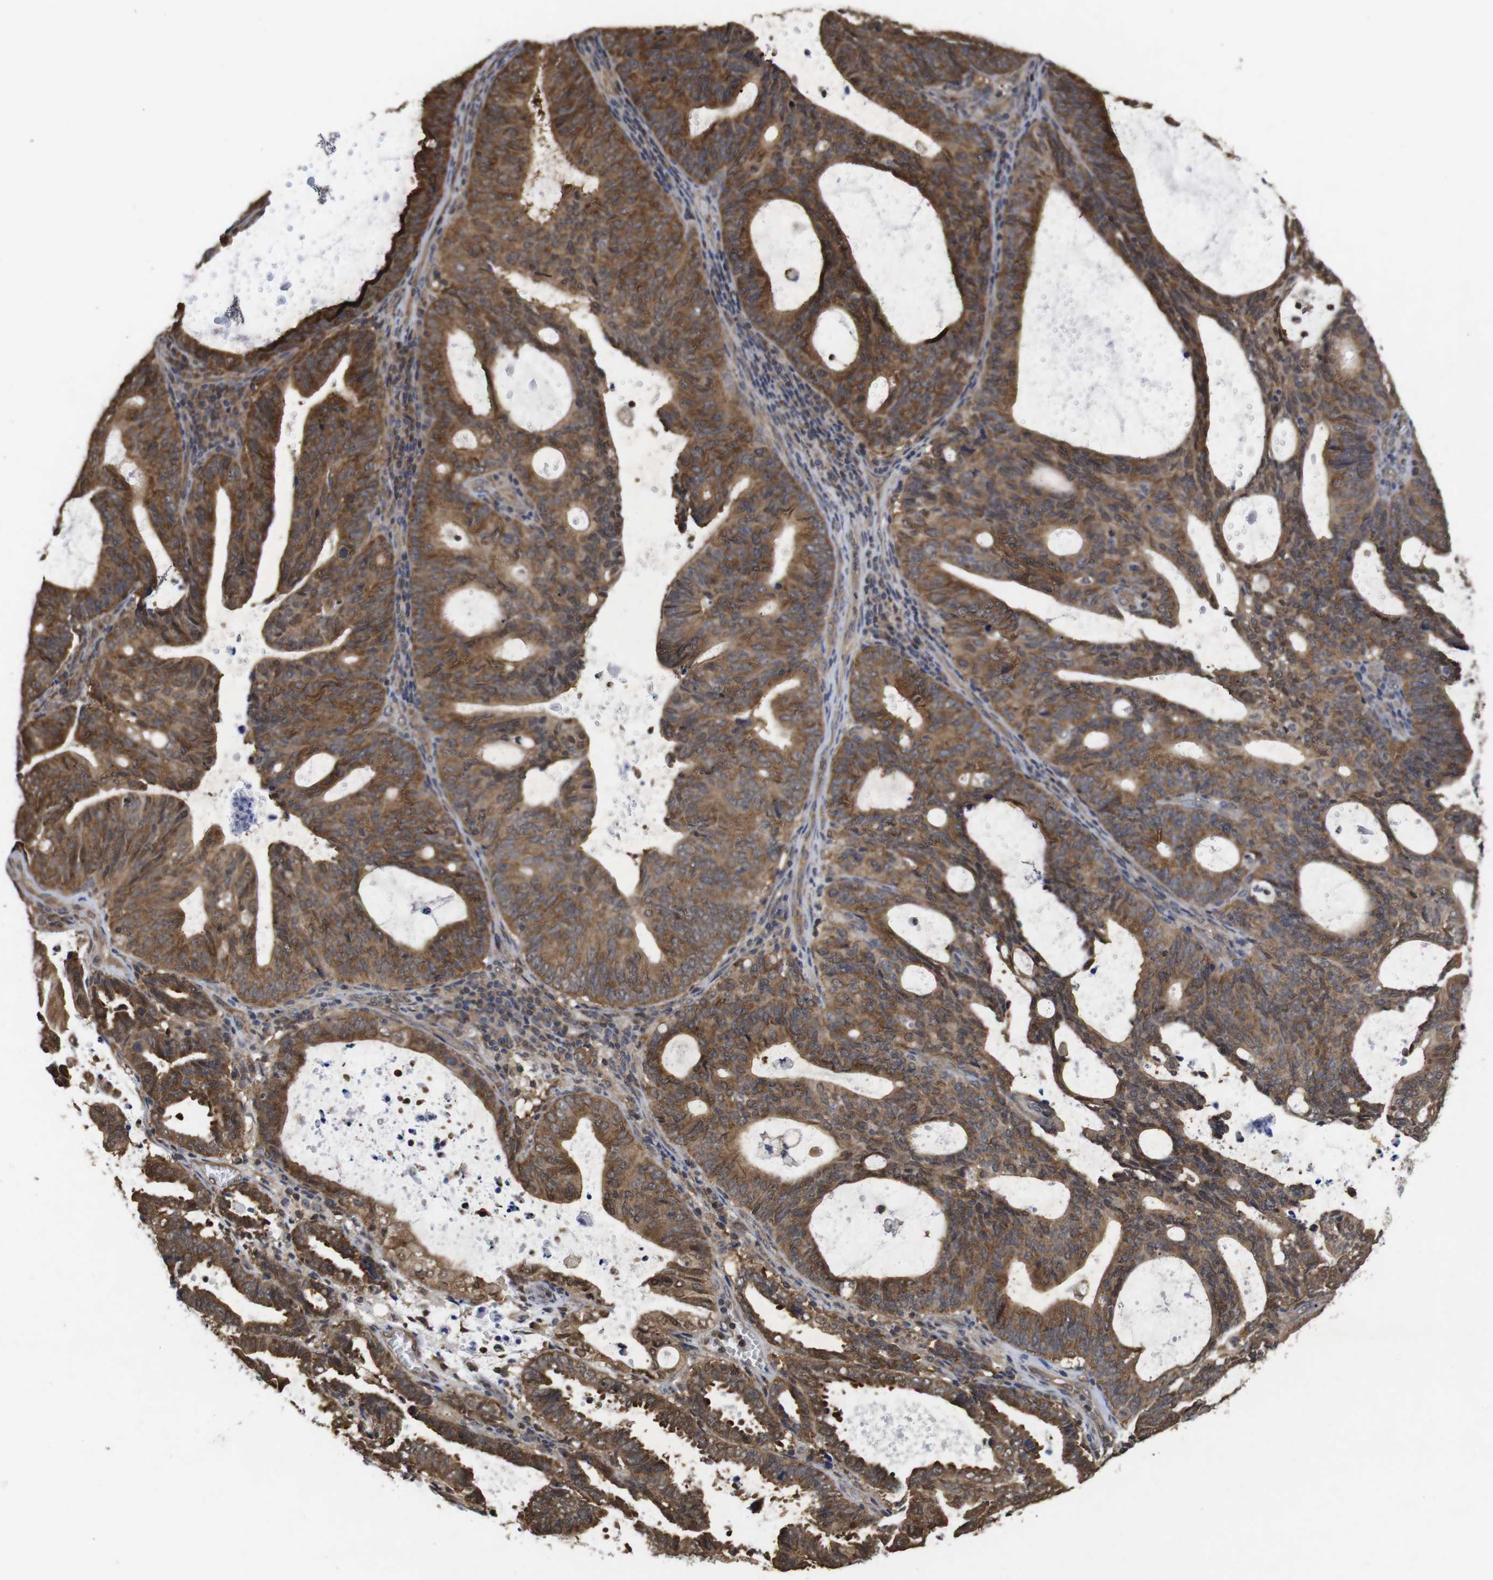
{"staining": {"intensity": "strong", "quantity": ">75%", "location": "cytoplasmic/membranous"}, "tissue": "endometrial cancer", "cell_type": "Tumor cells", "image_type": "cancer", "snomed": [{"axis": "morphology", "description": "Adenocarcinoma, NOS"}, {"axis": "topography", "description": "Uterus"}], "caption": "The immunohistochemical stain highlights strong cytoplasmic/membranous positivity in tumor cells of endometrial adenocarcinoma tissue.", "gene": "SUMO3", "patient": {"sex": "female", "age": 83}}